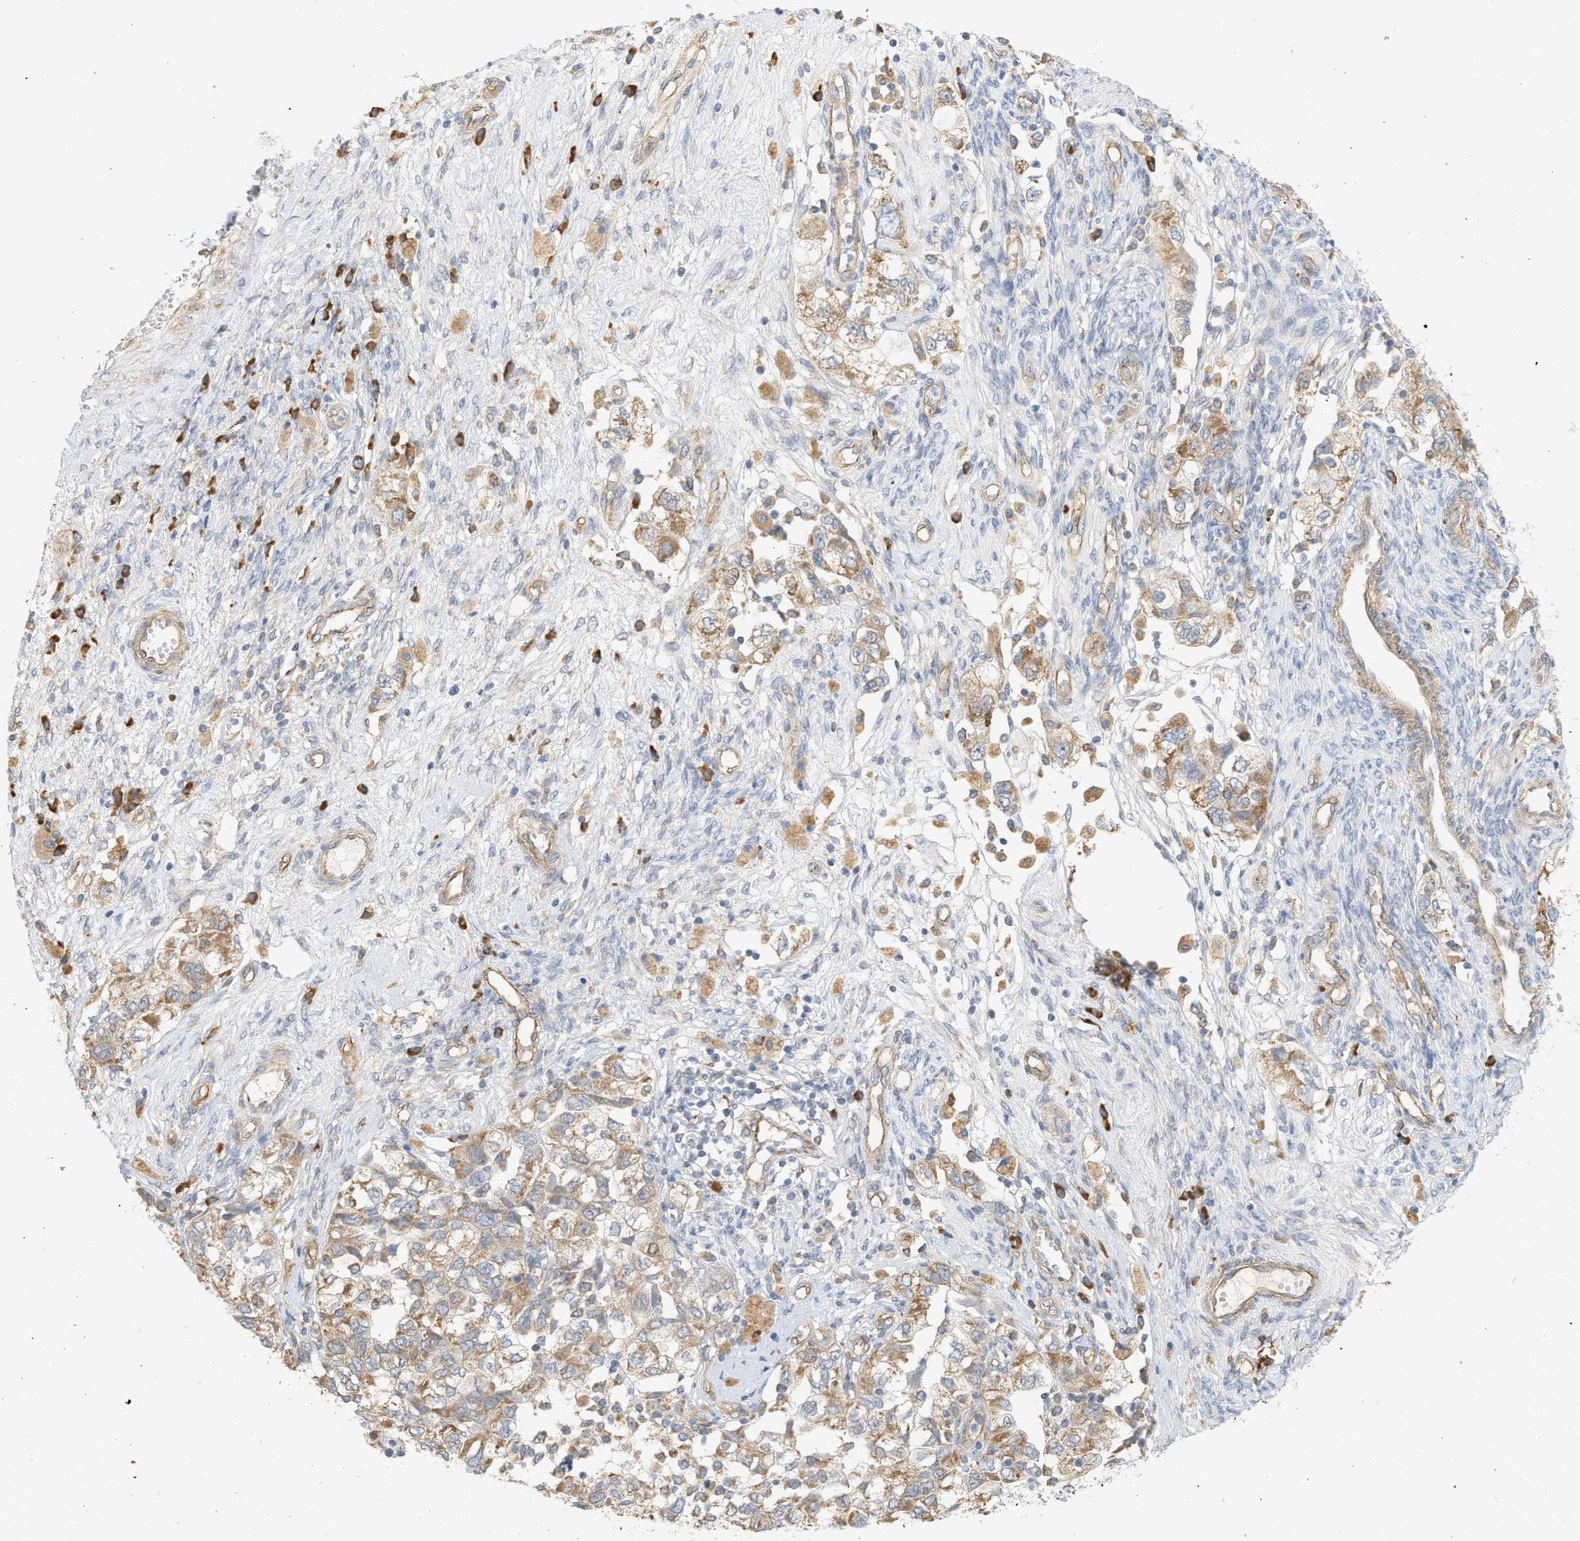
{"staining": {"intensity": "moderate", "quantity": ">75%", "location": "cytoplasmic/membranous"}, "tissue": "ovarian cancer", "cell_type": "Tumor cells", "image_type": "cancer", "snomed": [{"axis": "morphology", "description": "Carcinoma, NOS"}, {"axis": "morphology", "description": "Cystadenocarcinoma, serous, NOS"}, {"axis": "topography", "description": "Ovary"}], "caption": "Immunohistochemistry (IHC) image of human ovarian carcinoma stained for a protein (brown), which shows medium levels of moderate cytoplasmic/membranous positivity in about >75% of tumor cells.", "gene": "SVOP", "patient": {"sex": "female", "age": 69}}